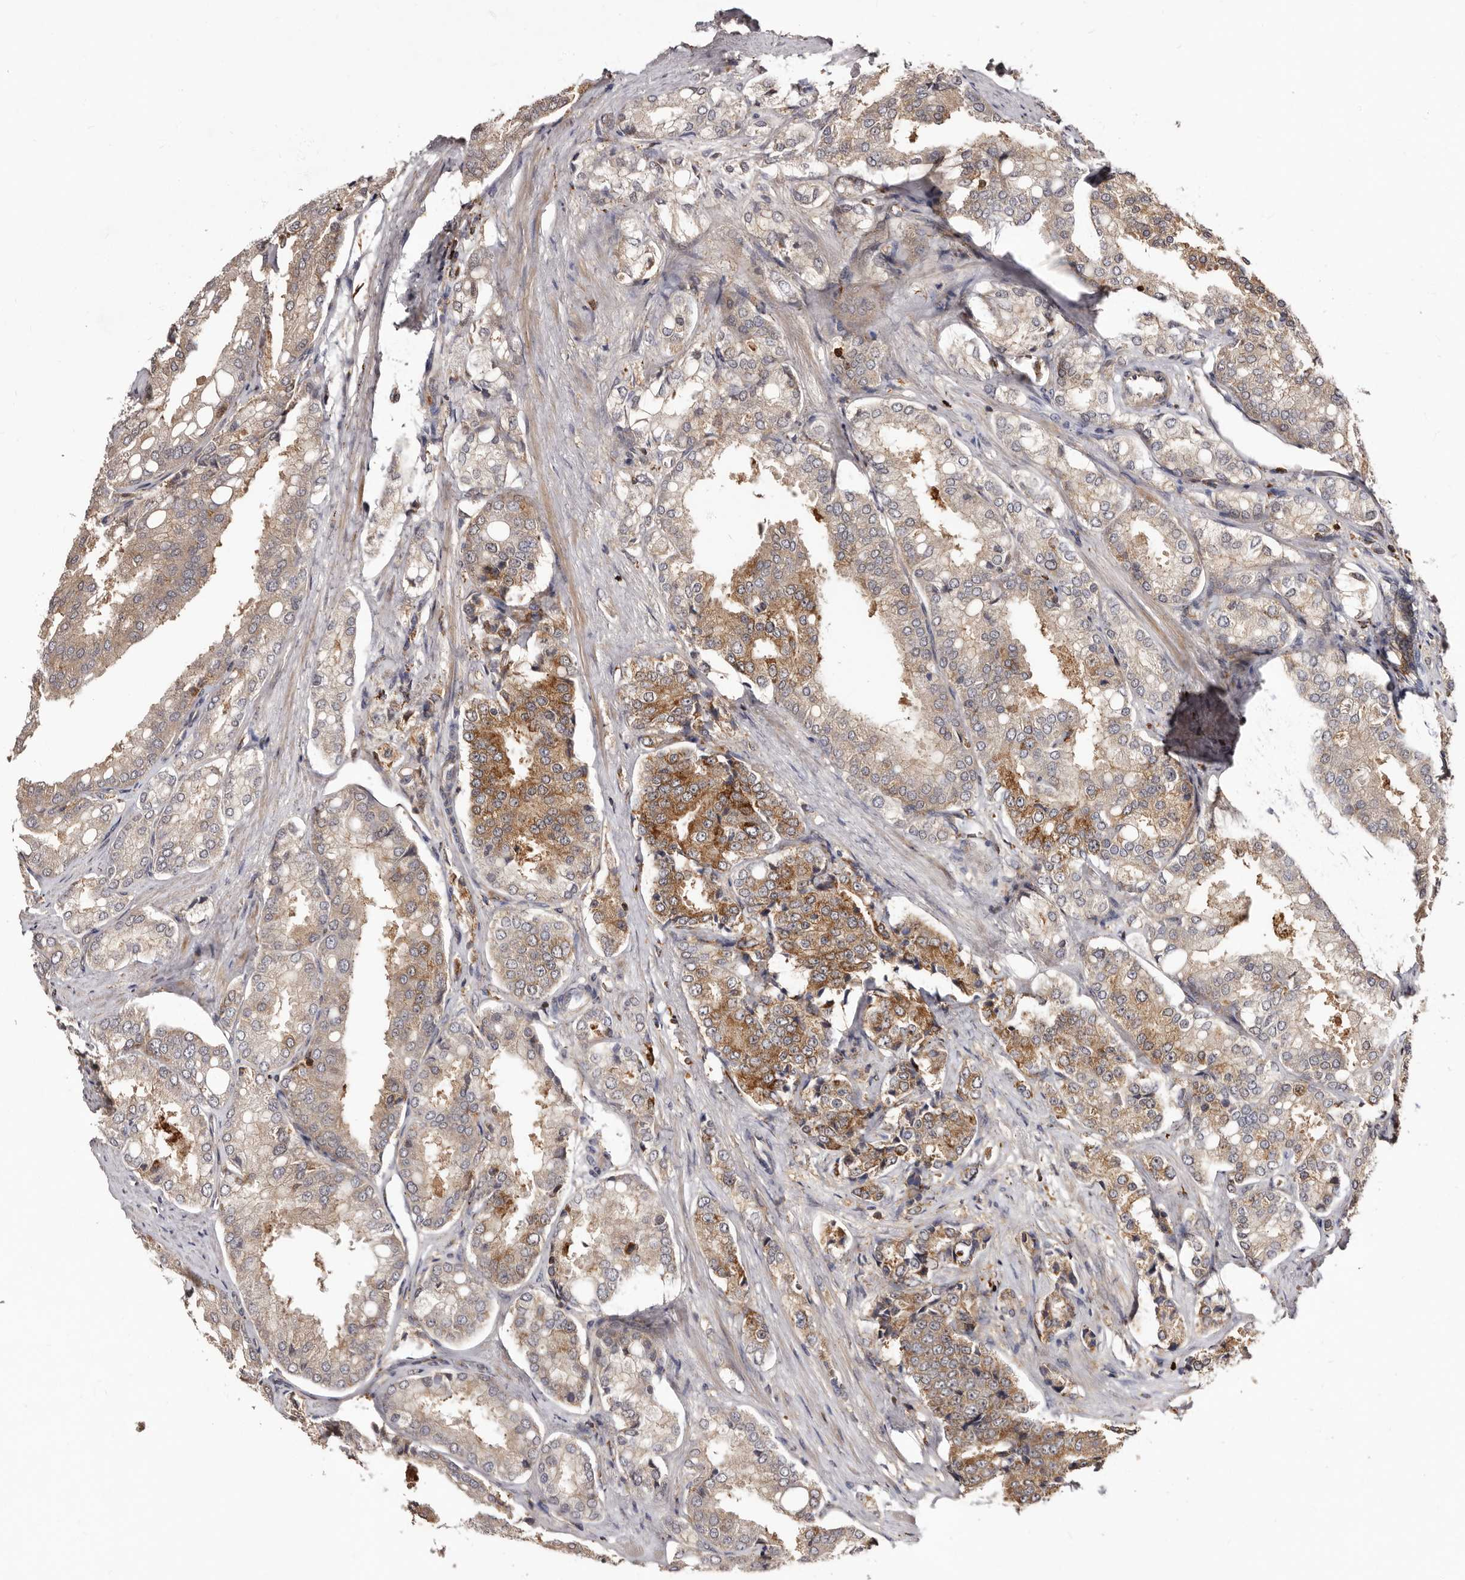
{"staining": {"intensity": "moderate", "quantity": "25%-75%", "location": "cytoplasmic/membranous"}, "tissue": "prostate cancer", "cell_type": "Tumor cells", "image_type": "cancer", "snomed": [{"axis": "morphology", "description": "Adenocarcinoma, High grade"}, {"axis": "topography", "description": "Prostate"}], "caption": "IHC staining of prostate cancer, which demonstrates medium levels of moderate cytoplasmic/membranous staining in about 25%-75% of tumor cells indicating moderate cytoplasmic/membranous protein expression. The staining was performed using DAB (brown) for protein detection and nuclei were counterstained in hematoxylin (blue).", "gene": "BAX", "patient": {"sex": "male", "age": 50}}